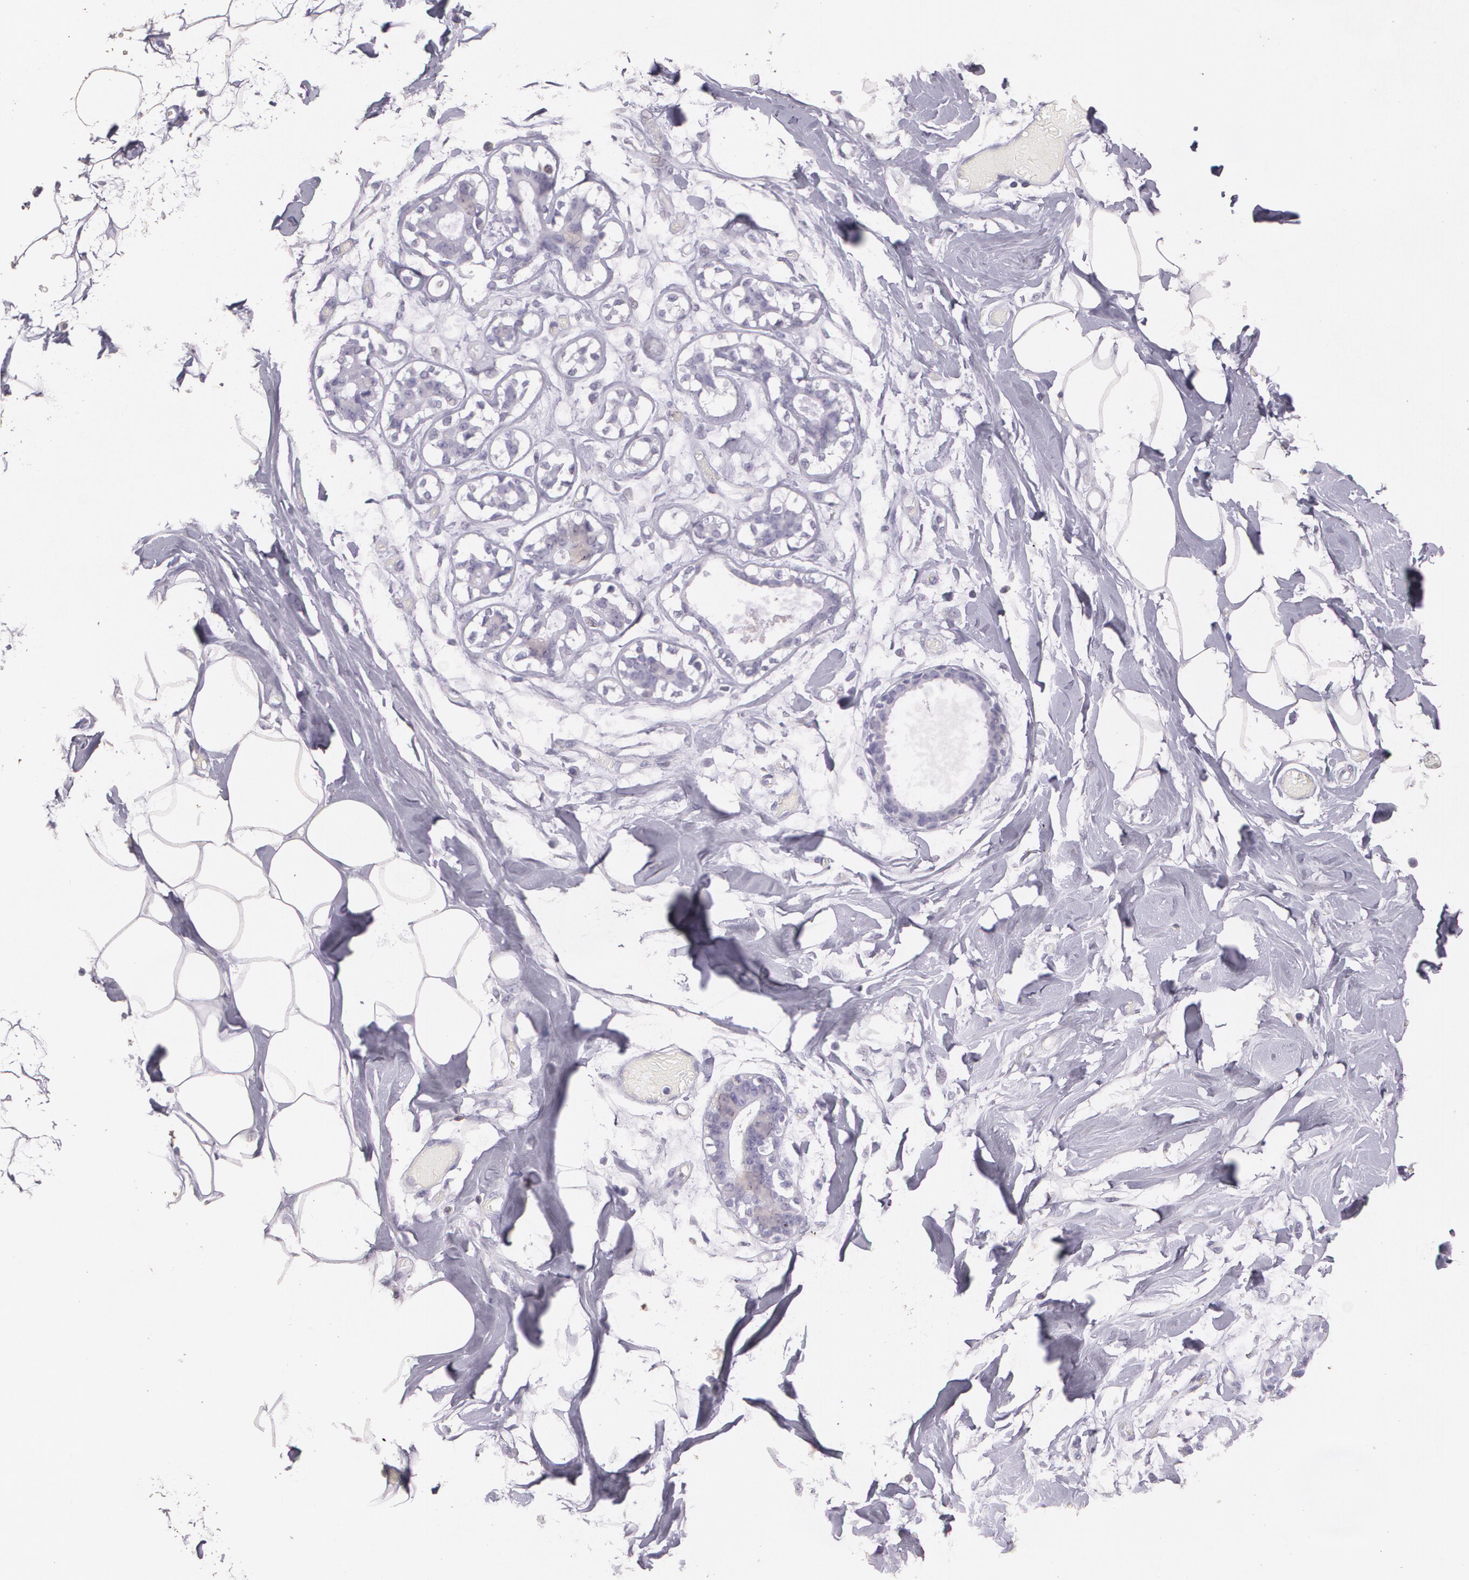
{"staining": {"intensity": "negative", "quantity": "none", "location": "none"}, "tissue": "breast", "cell_type": "Adipocytes", "image_type": "normal", "snomed": [{"axis": "morphology", "description": "Normal tissue, NOS"}, {"axis": "morphology", "description": "Fibrosis, NOS"}, {"axis": "topography", "description": "Breast"}], "caption": "DAB immunohistochemical staining of benign breast exhibits no significant staining in adipocytes.", "gene": "TGFBR1", "patient": {"sex": "female", "age": 39}}